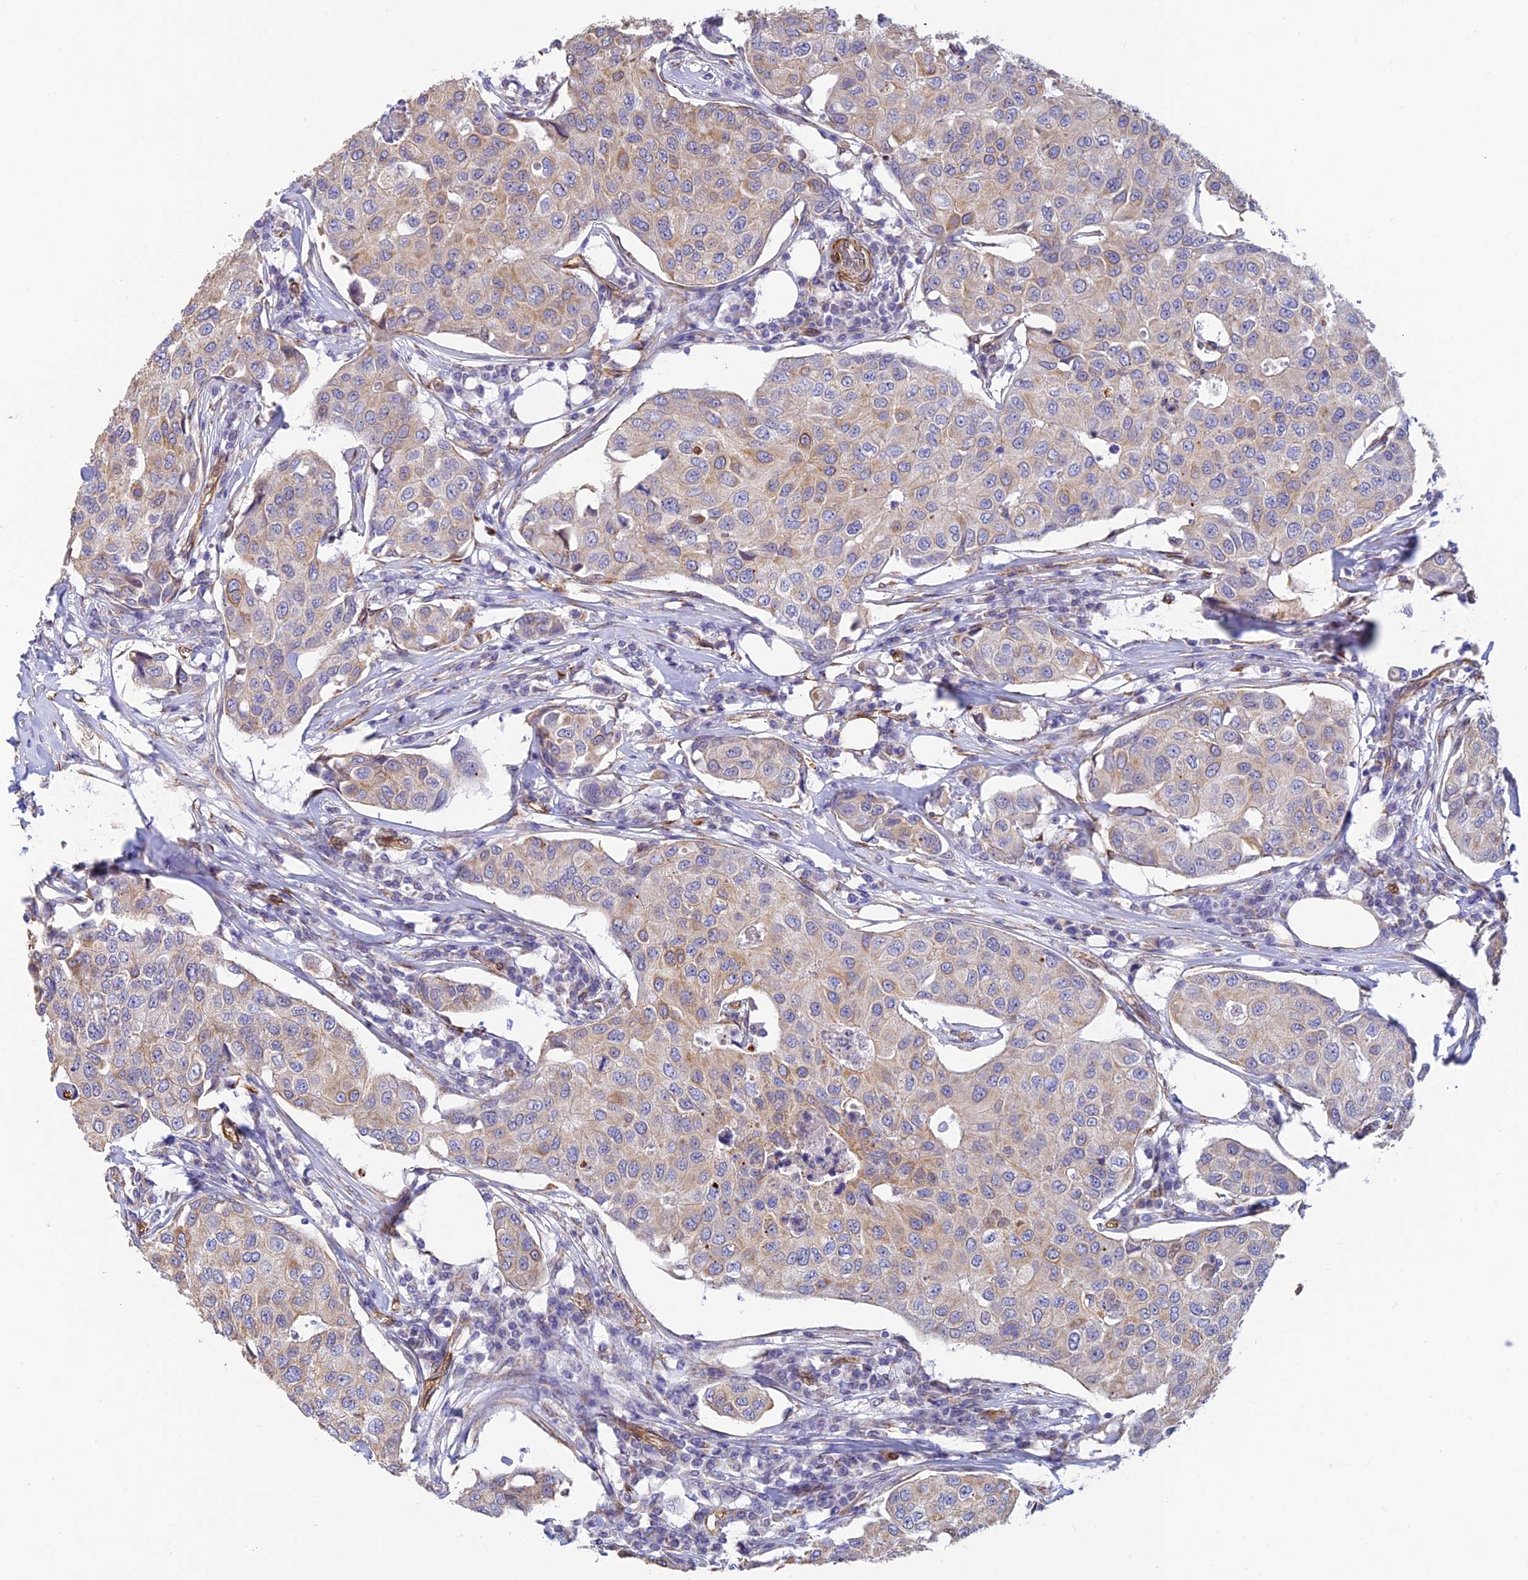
{"staining": {"intensity": "weak", "quantity": "25%-75%", "location": "cytoplasmic/membranous"}, "tissue": "breast cancer", "cell_type": "Tumor cells", "image_type": "cancer", "snomed": [{"axis": "morphology", "description": "Duct carcinoma"}, {"axis": "topography", "description": "Breast"}], "caption": "Breast cancer stained with a protein marker exhibits weak staining in tumor cells.", "gene": "ALDH1L2", "patient": {"sex": "female", "age": 80}}